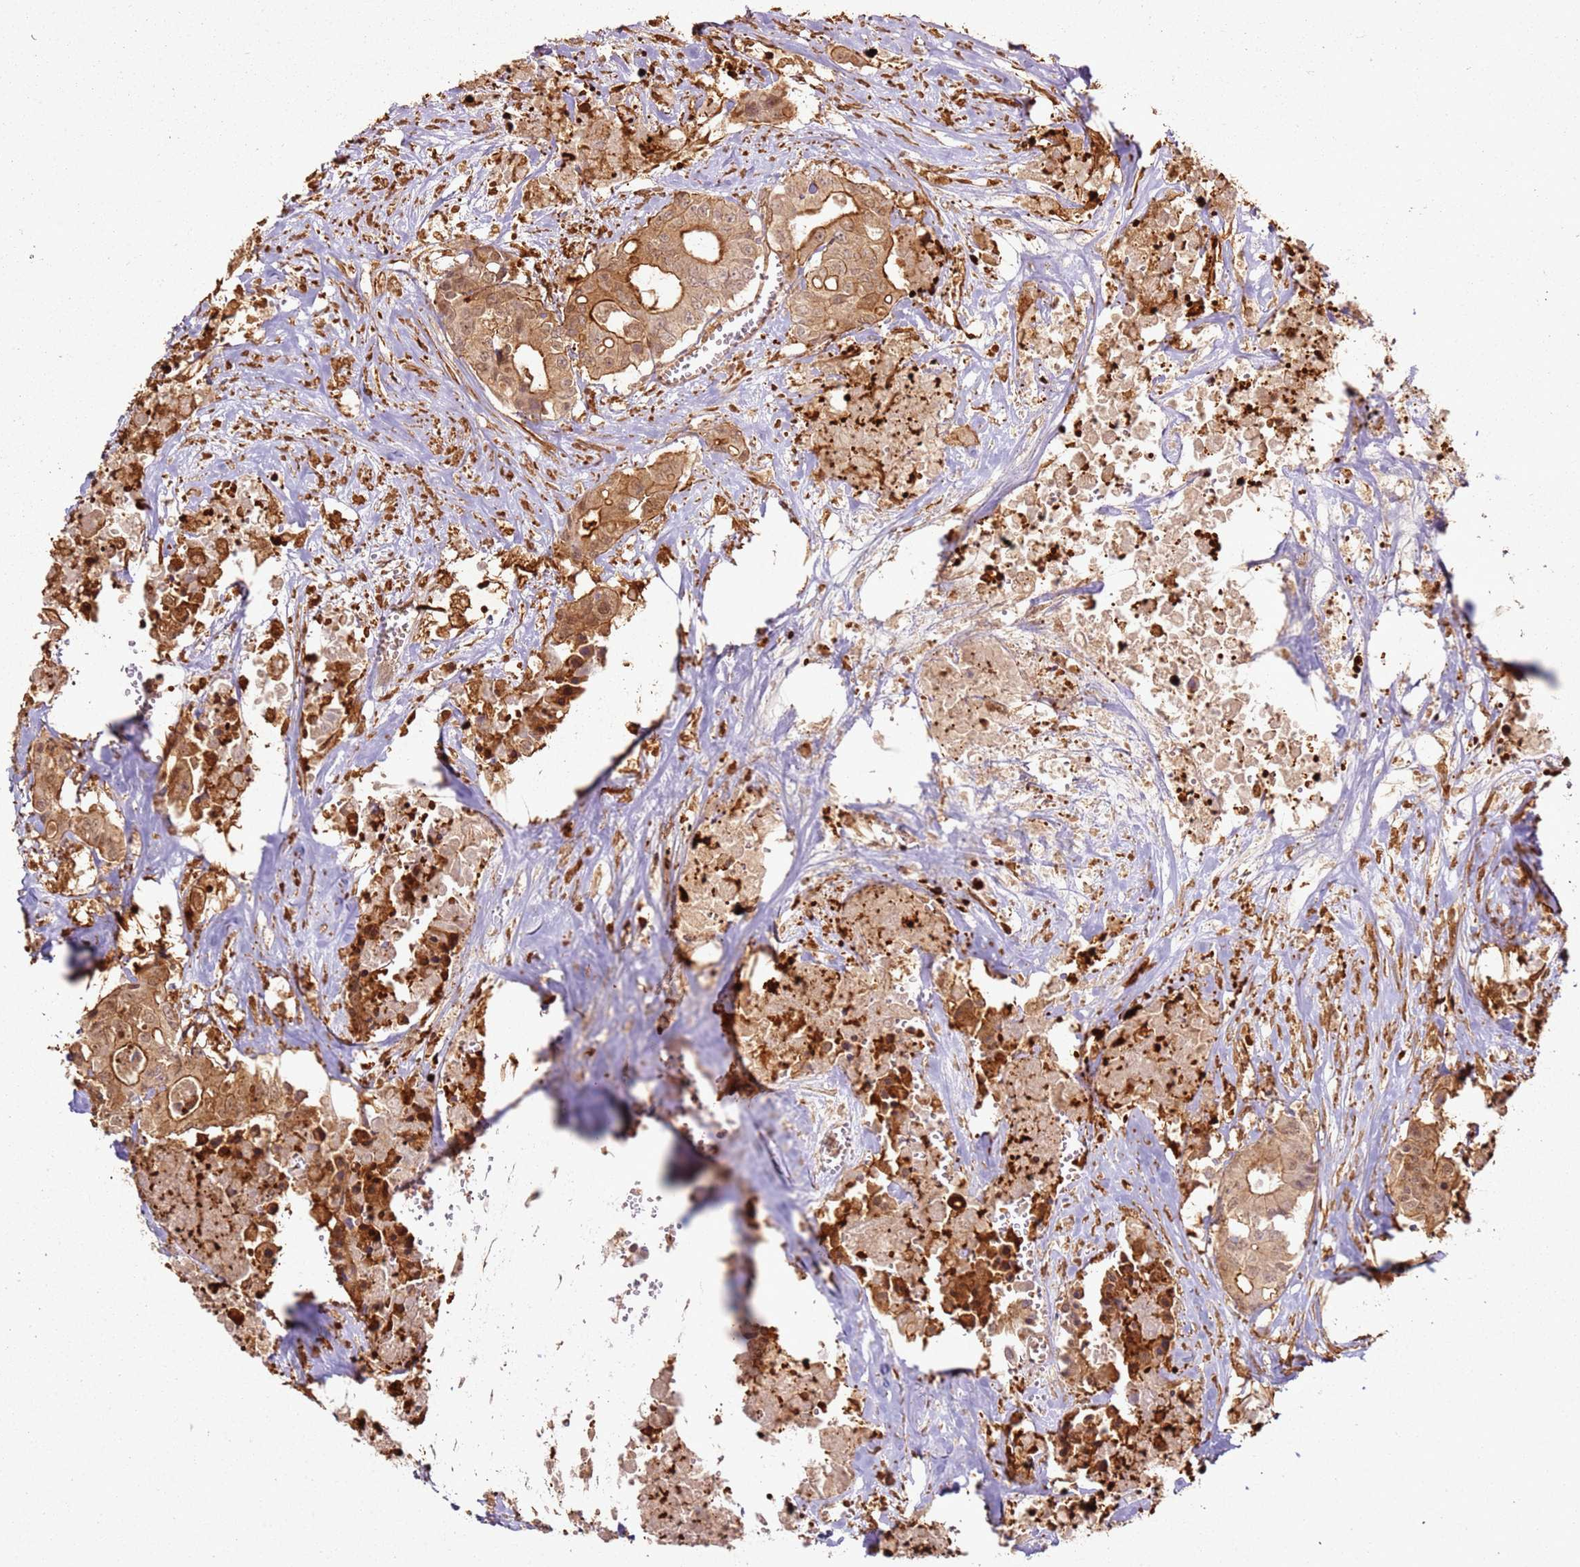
{"staining": {"intensity": "moderate", "quantity": ">75%", "location": "cytoplasmic/membranous"}, "tissue": "colorectal cancer", "cell_type": "Tumor cells", "image_type": "cancer", "snomed": [{"axis": "morphology", "description": "Adenocarcinoma, NOS"}, {"axis": "topography", "description": "Colon"}], "caption": "A medium amount of moderate cytoplasmic/membranous positivity is seen in approximately >75% of tumor cells in colorectal adenocarcinoma tissue.", "gene": "ZNF776", "patient": {"sex": "male", "age": 77}}